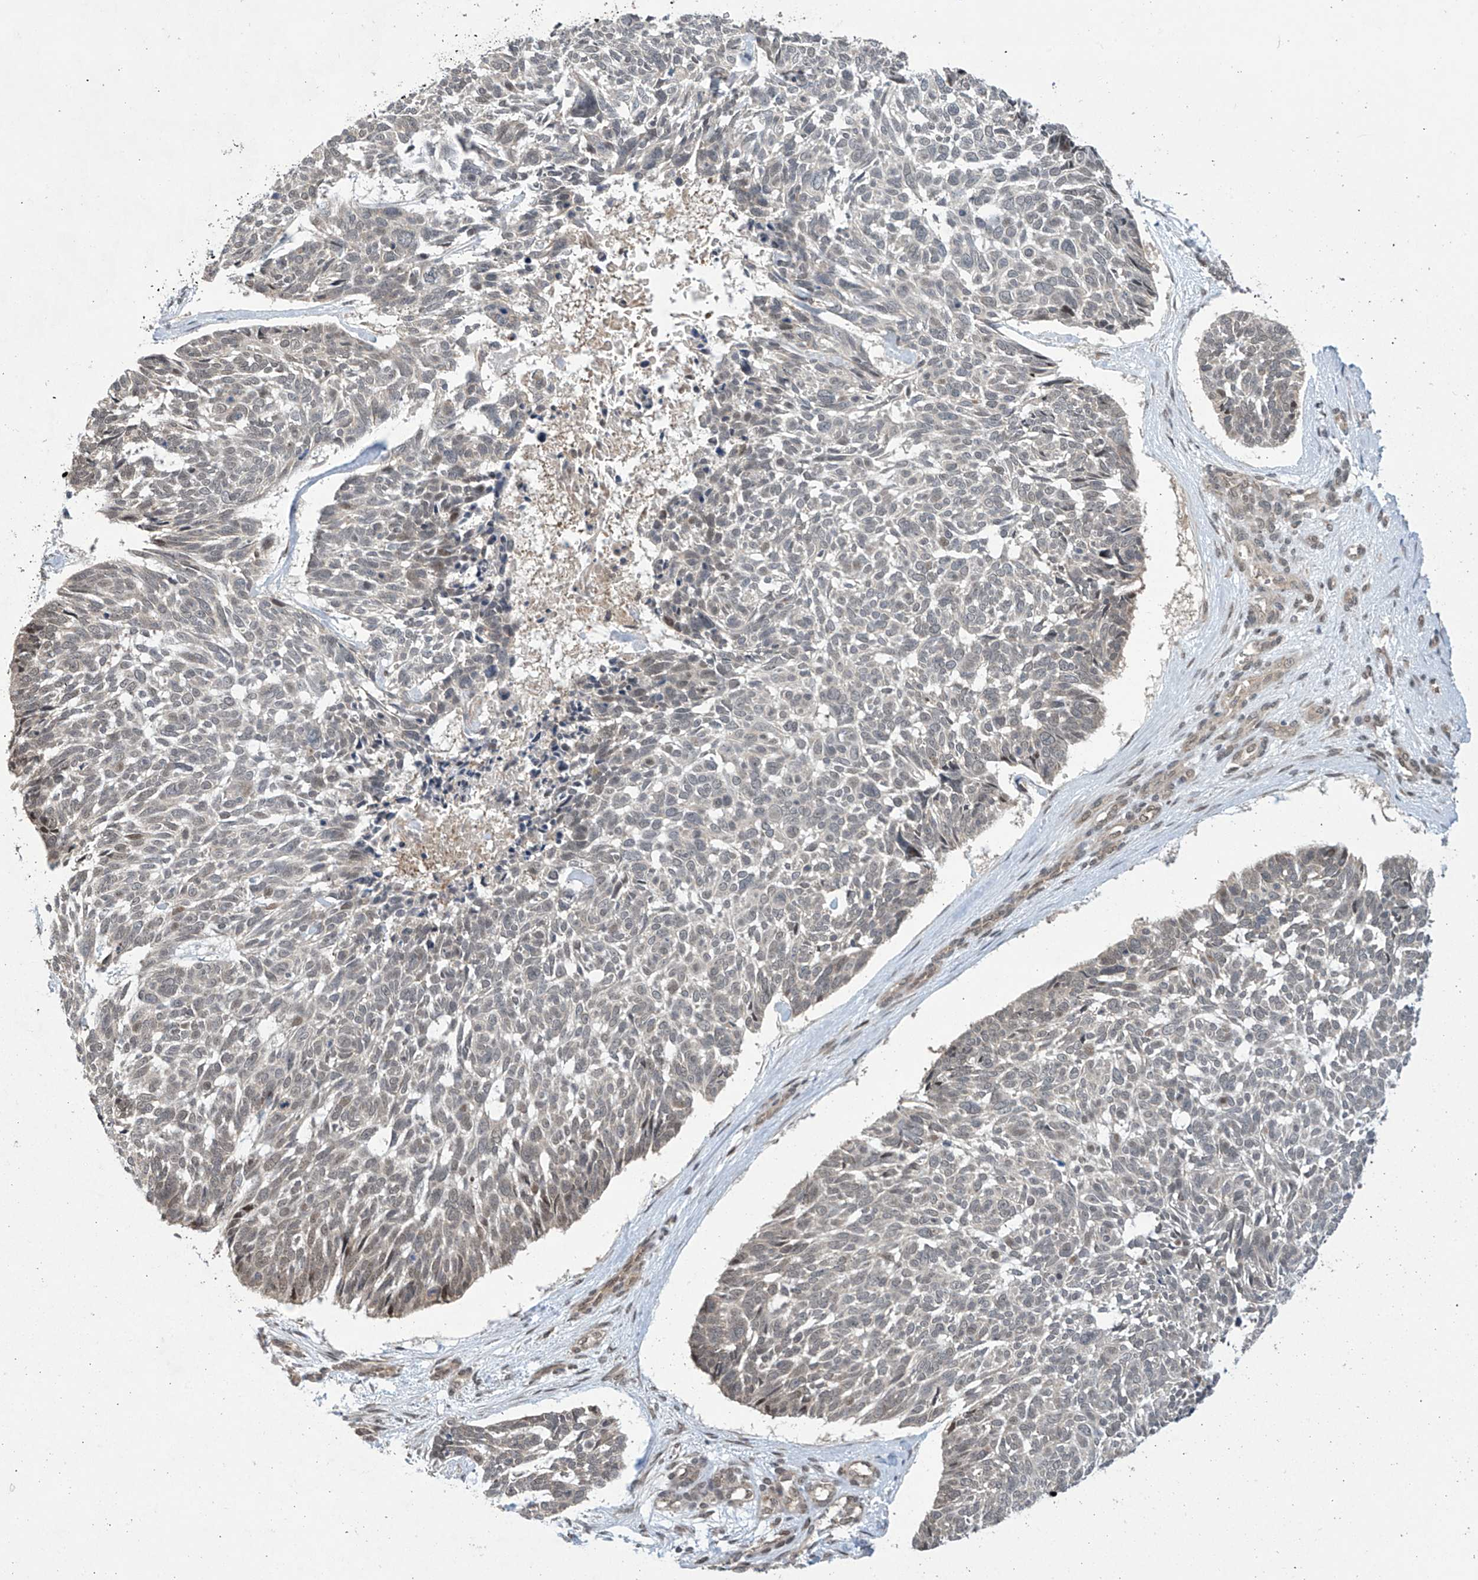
{"staining": {"intensity": "weak", "quantity": "<25%", "location": "nuclear"}, "tissue": "skin cancer", "cell_type": "Tumor cells", "image_type": "cancer", "snomed": [{"axis": "morphology", "description": "Basal cell carcinoma"}, {"axis": "topography", "description": "Skin"}], "caption": "This is an IHC histopathology image of skin cancer (basal cell carcinoma). There is no expression in tumor cells.", "gene": "ABHD13", "patient": {"sex": "male", "age": 88}}